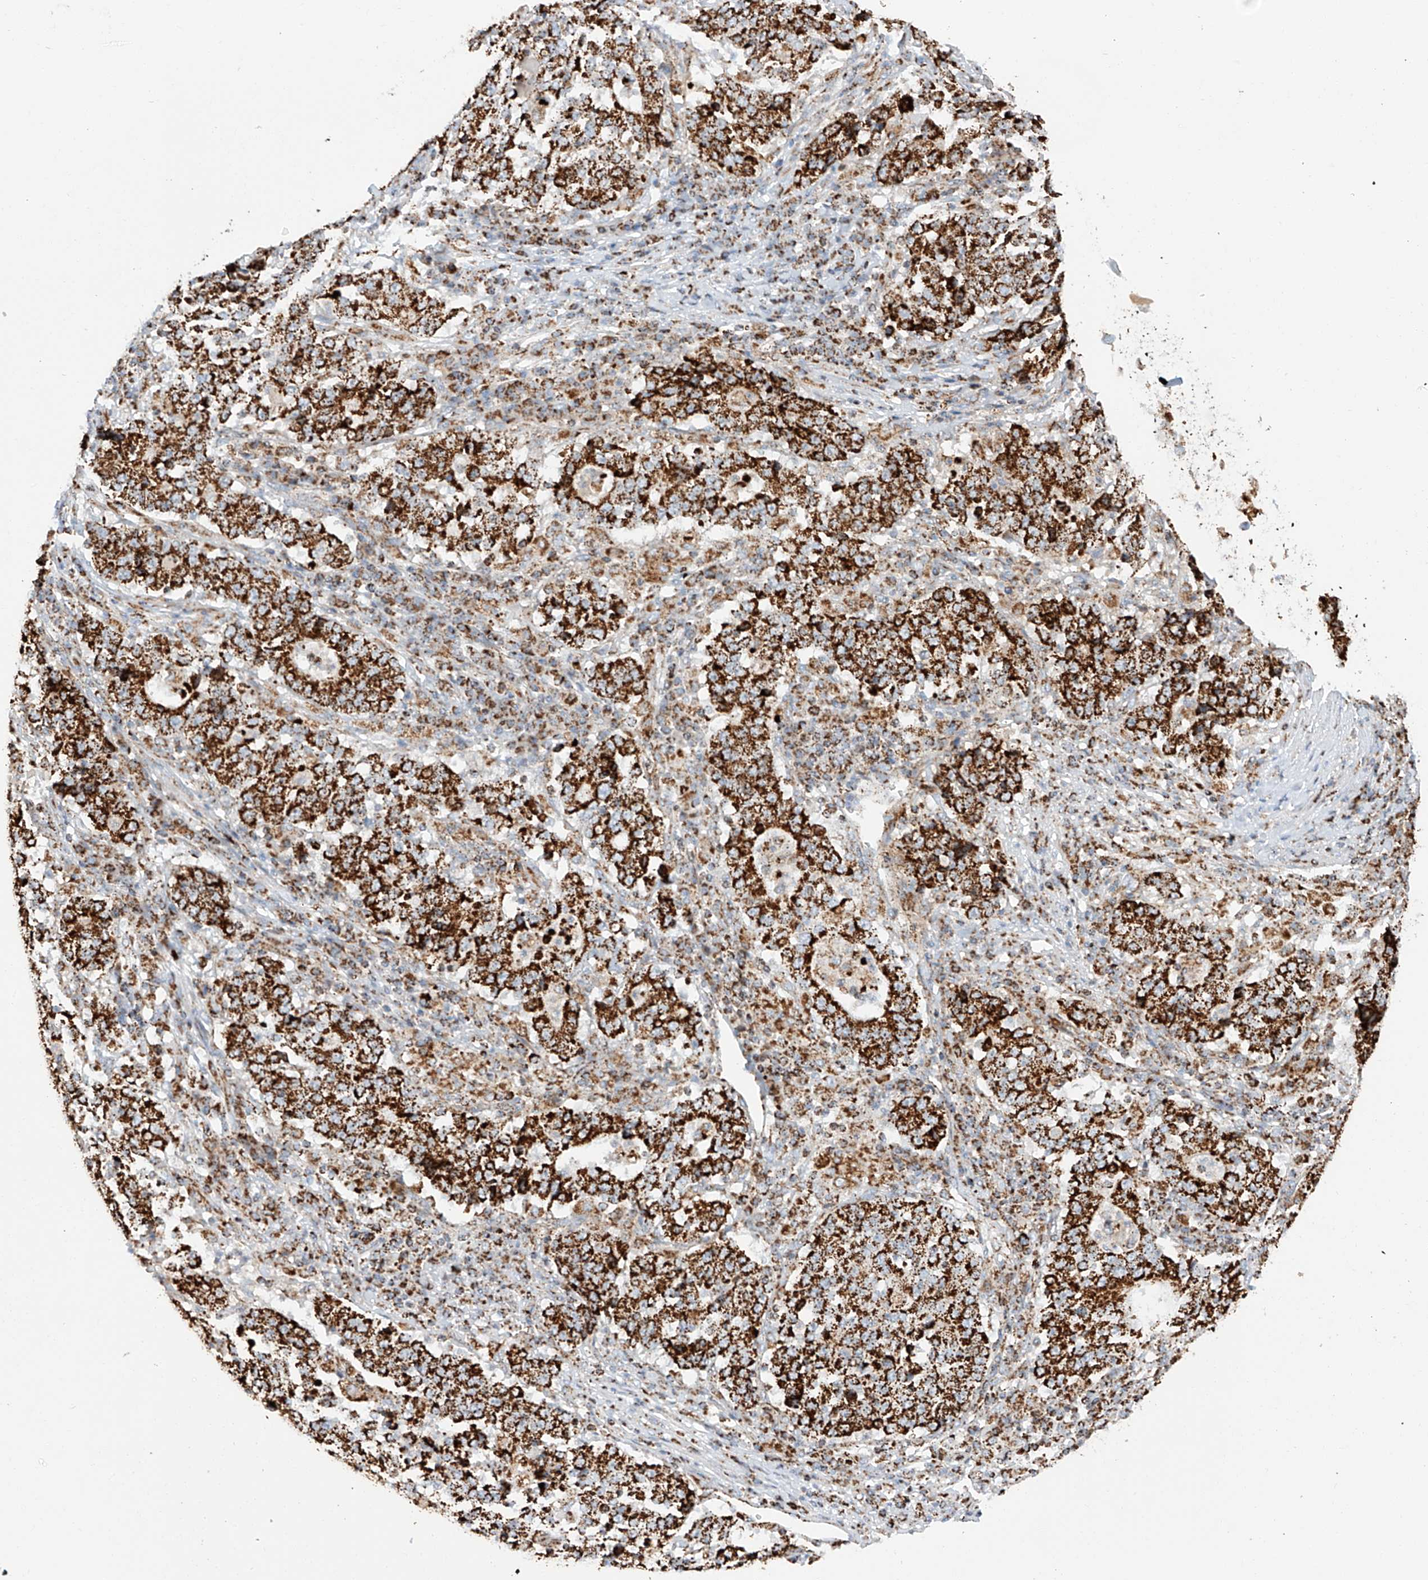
{"staining": {"intensity": "strong", "quantity": ">75%", "location": "cytoplasmic/membranous"}, "tissue": "stomach cancer", "cell_type": "Tumor cells", "image_type": "cancer", "snomed": [{"axis": "morphology", "description": "Adenocarcinoma, NOS"}, {"axis": "topography", "description": "Stomach"}], "caption": "IHC micrograph of neoplastic tissue: human stomach adenocarcinoma stained using IHC demonstrates high levels of strong protein expression localized specifically in the cytoplasmic/membranous of tumor cells, appearing as a cytoplasmic/membranous brown color.", "gene": "TTC27", "patient": {"sex": "male", "age": 59}}